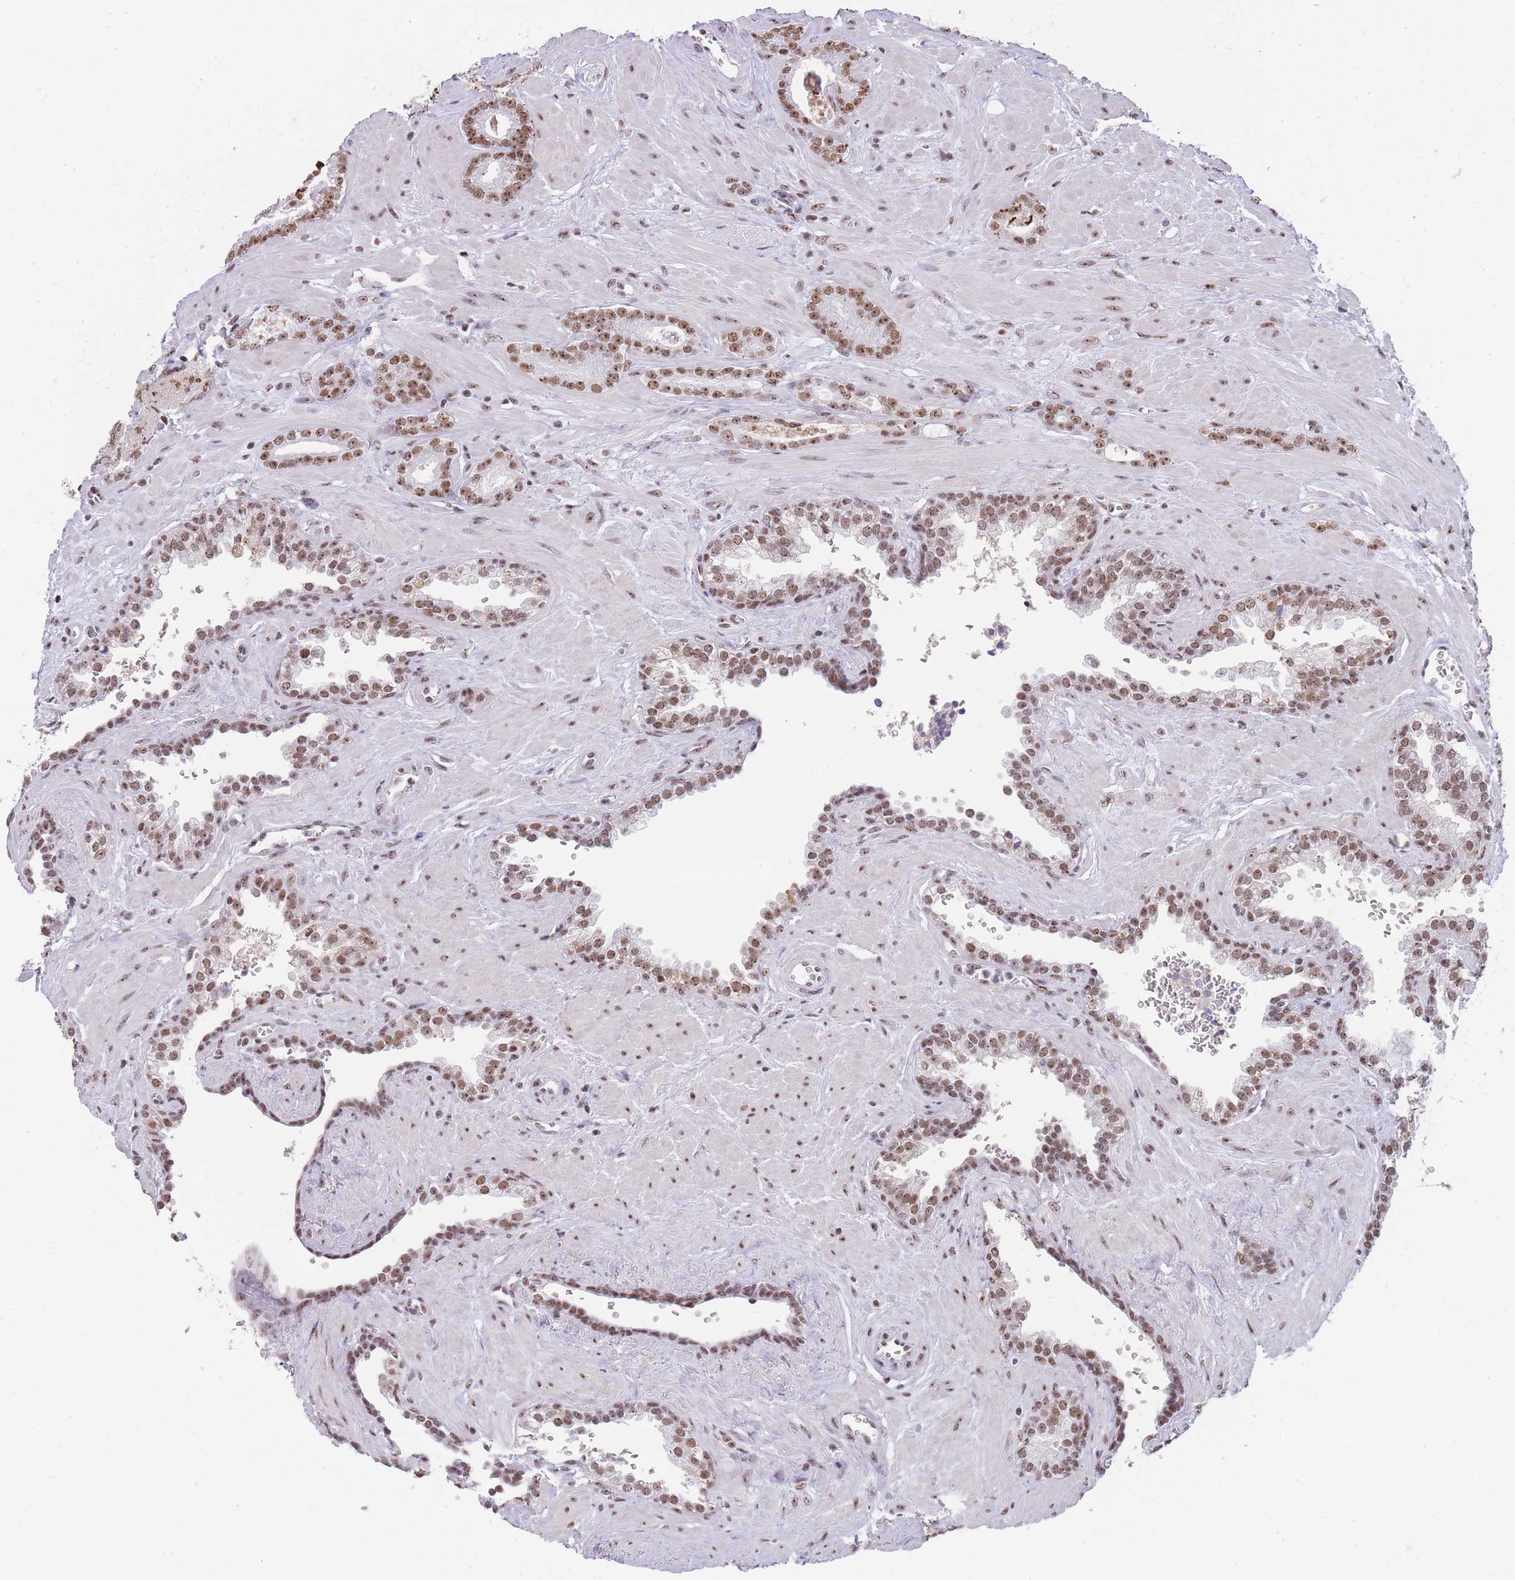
{"staining": {"intensity": "moderate", "quantity": ">75%", "location": "nuclear"}, "tissue": "prostate cancer", "cell_type": "Tumor cells", "image_type": "cancer", "snomed": [{"axis": "morphology", "description": "Adenocarcinoma, Low grade"}, {"axis": "topography", "description": "Prostate"}], "caption": "Protein positivity by IHC demonstrates moderate nuclear staining in about >75% of tumor cells in prostate cancer (adenocarcinoma (low-grade)).", "gene": "EVC2", "patient": {"sex": "male", "age": 60}}